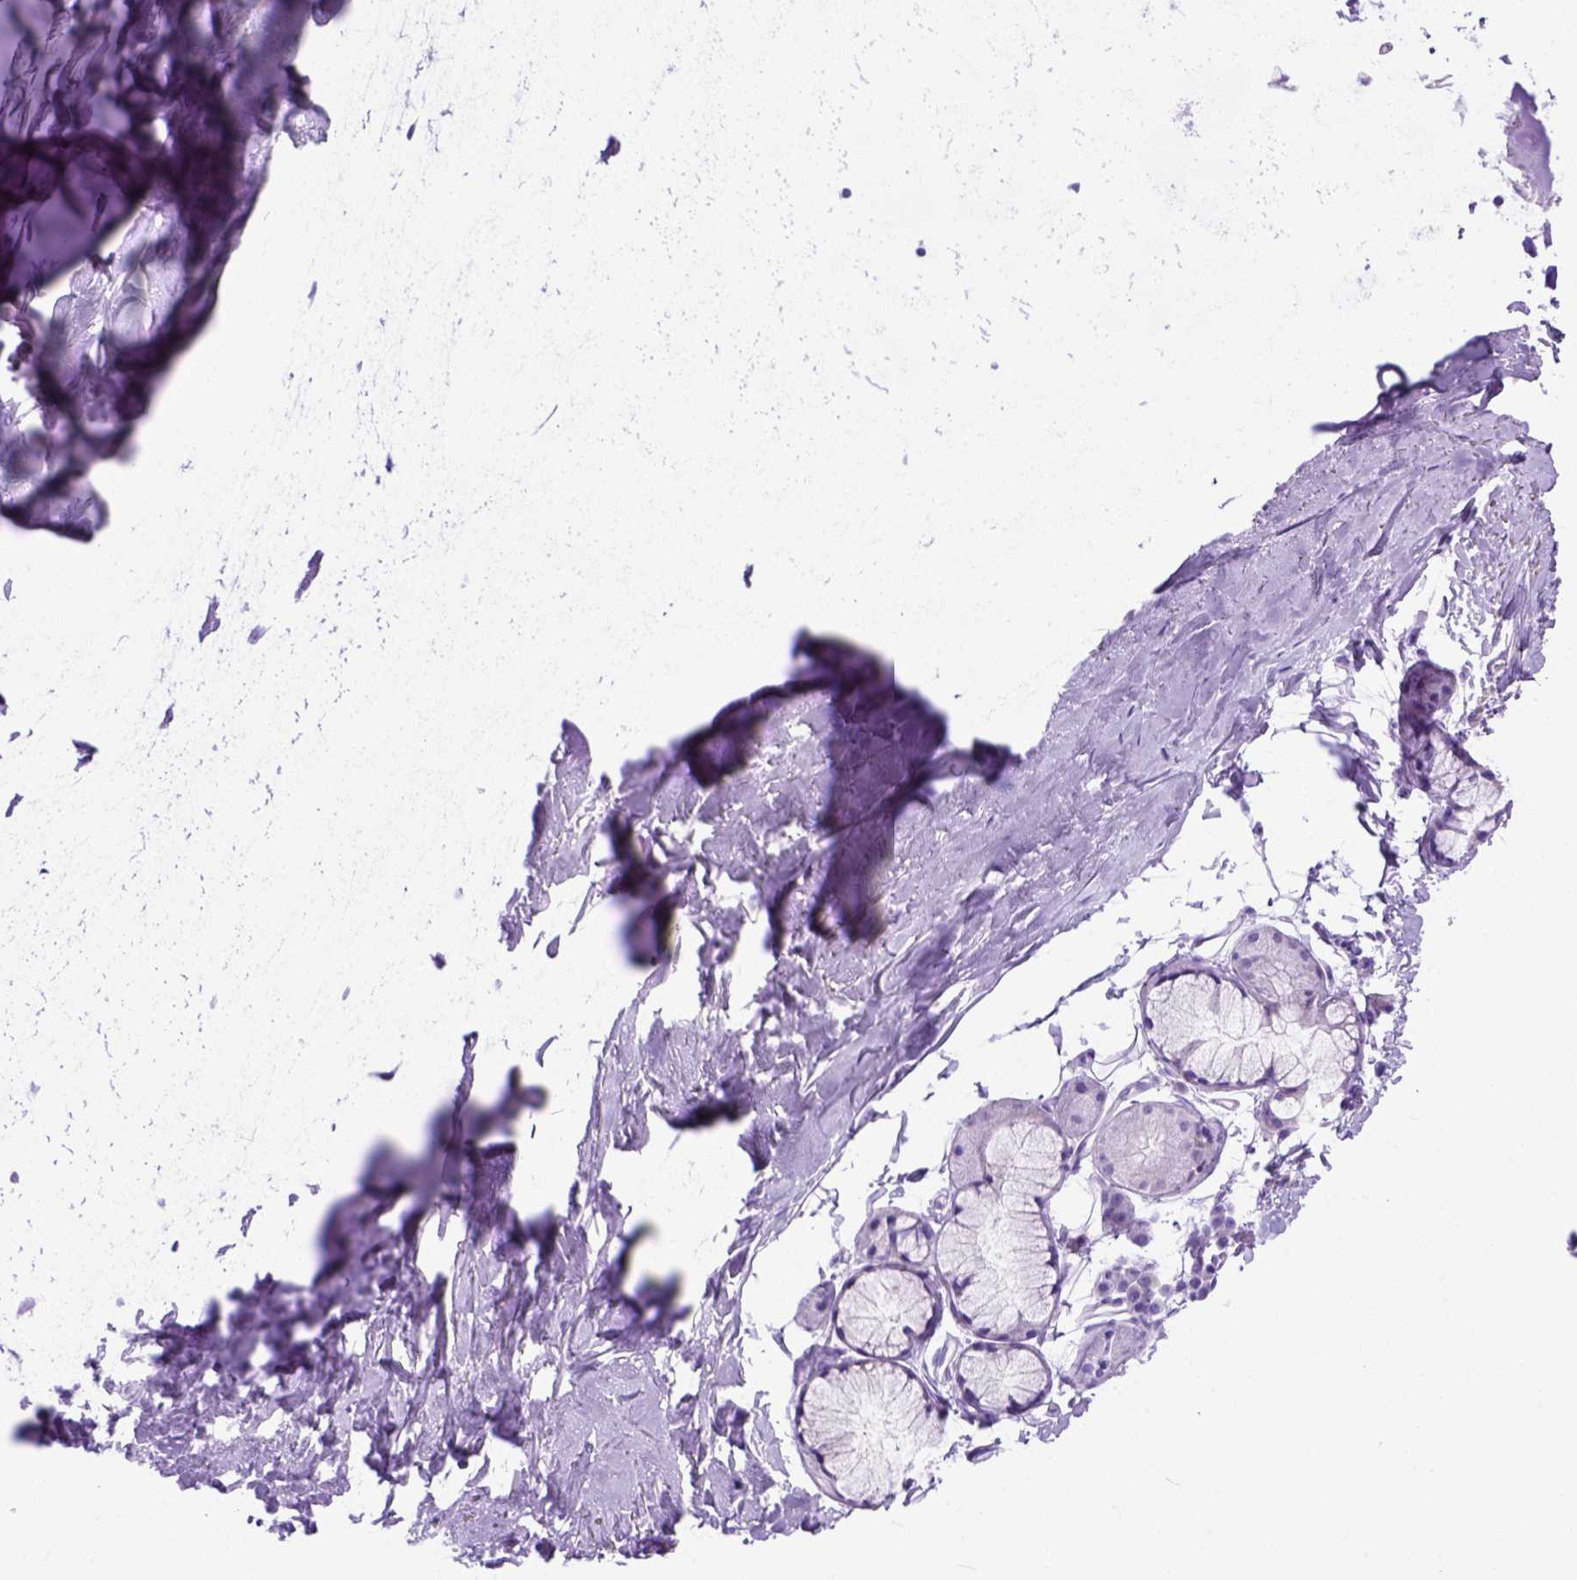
{"staining": {"intensity": "negative", "quantity": "none", "location": "none"}, "tissue": "adipose tissue", "cell_type": "Adipocytes", "image_type": "normal", "snomed": [{"axis": "morphology", "description": "Normal tissue, NOS"}, {"axis": "topography", "description": "Cartilage tissue"}, {"axis": "topography", "description": "Bronchus"}], "caption": "The histopathology image exhibits no staining of adipocytes in benign adipose tissue.", "gene": "ODAD3", "patient": {"sex": "female", "age": 79}}